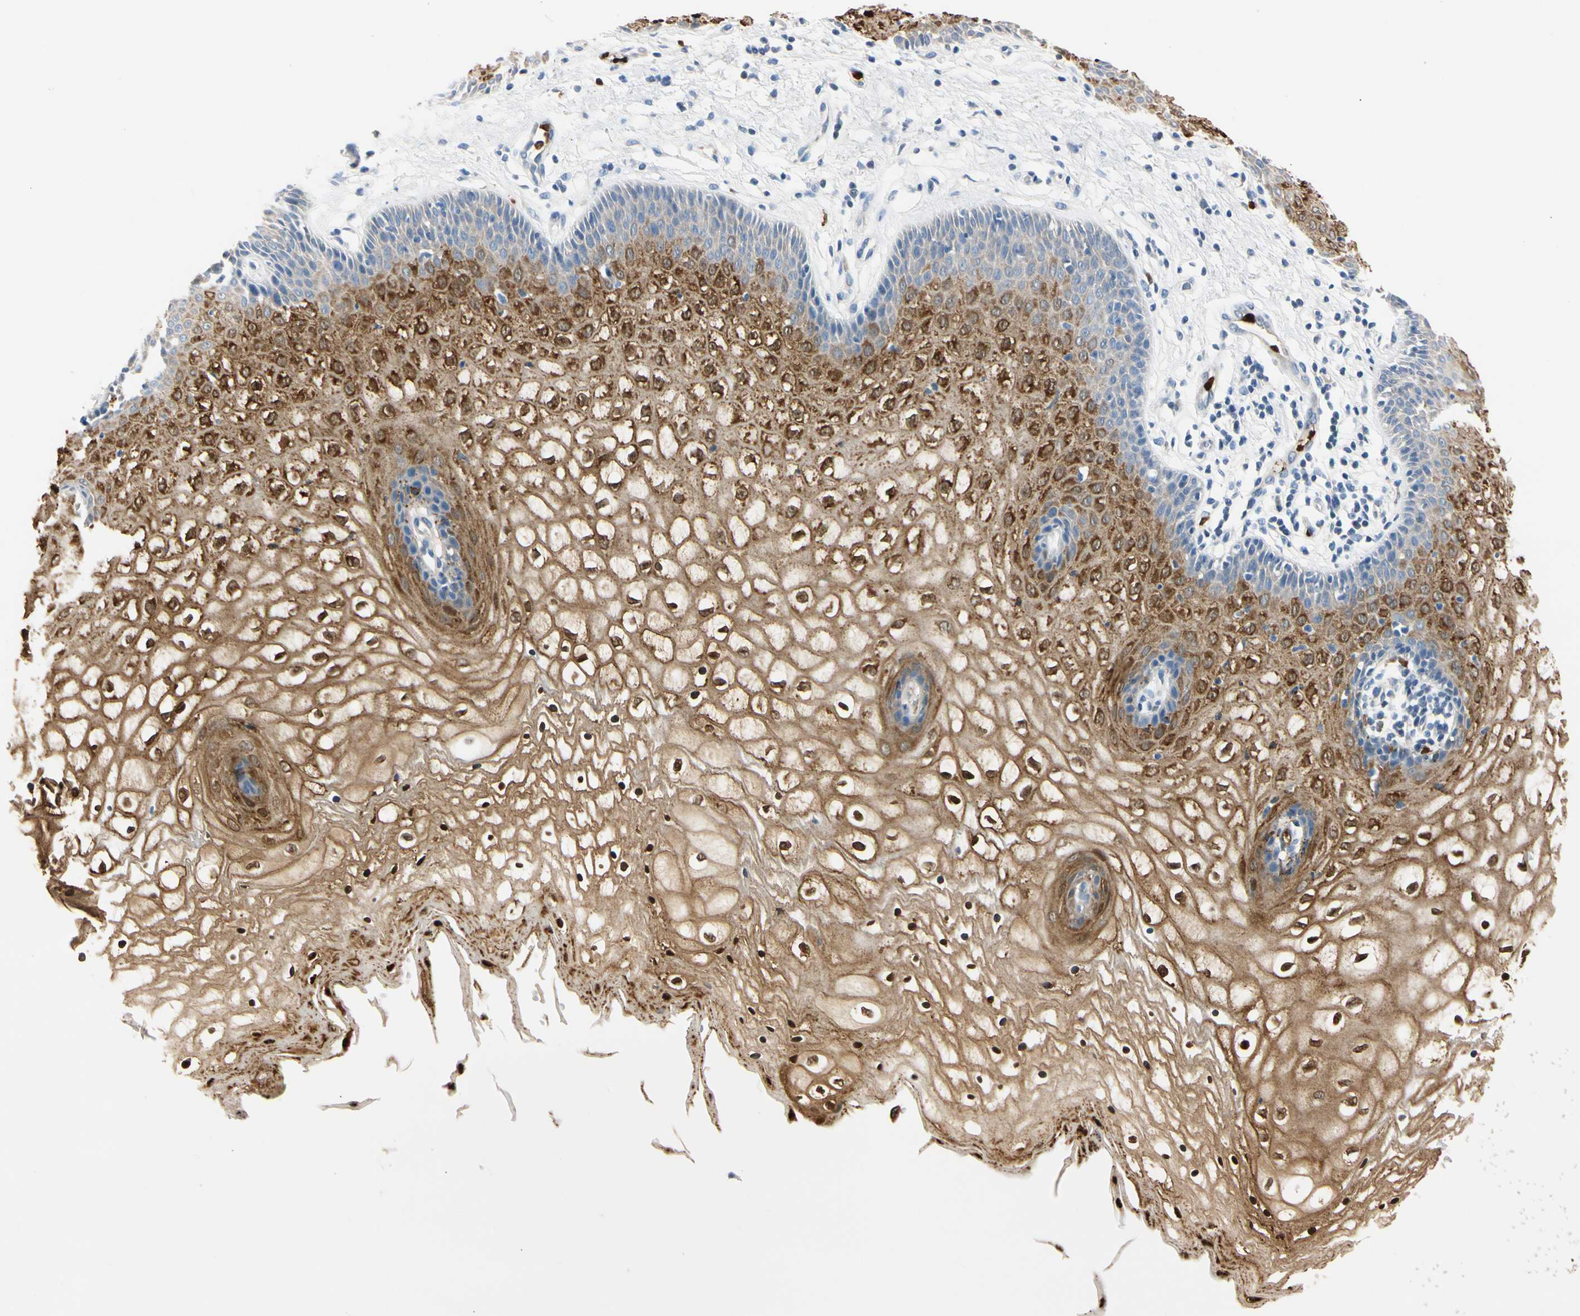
{"staining": {"intensity": "strong", "quantity": "25%-75%", "location": "cytoplasmic/membranous,nuclear"}, "tissue": "vagina", "cell_type": "Squamous epithelial cells", "image_type": "normal", "snomed": [{"axis": "morphology", "description": "Normal tissue, NOS"}, {"axis": "topography", "description": "Vagina"}], "caption": "A photomicrograph of human vagina stained for a protein reveals strong cytoplasmic/membranous,nuclear brown staining in squamous epithelial cells. (brown staining indicates protein expression, while blue staining denotes nuclei).", "gene": "TRAF5", "patient": {"sex": "female", "age": 34}}